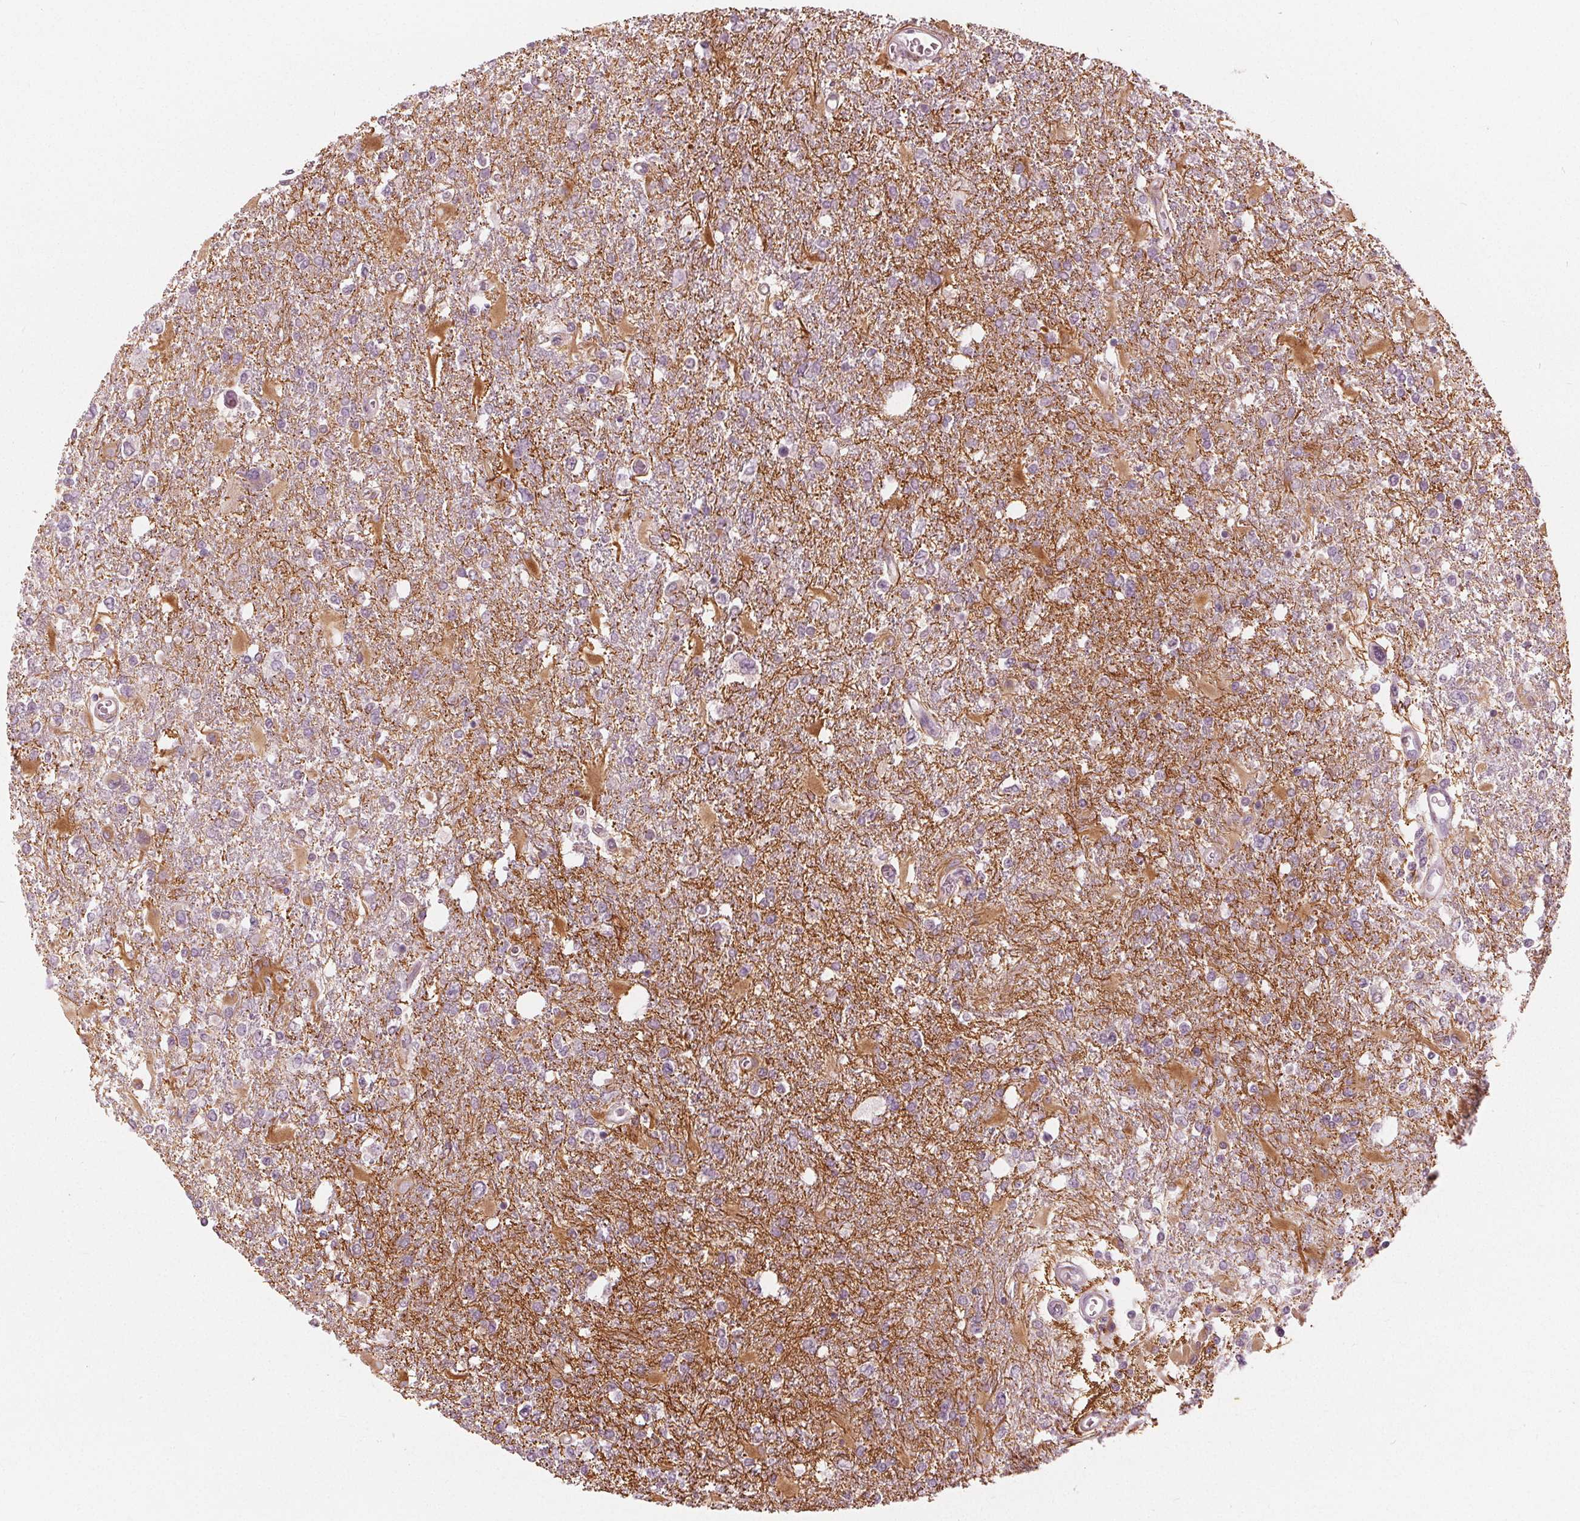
{"staining": {"intensity": "moderate", "quantity": "<25%", "location": "cytoplasmic/membranous"}, "tissue": "glioma", "cell_type": "Tumor cells", "image_type": "cancer", "snomed": [{"axis": "morphology", "description": "Glioma, malignant, High grade"}, {"axis": "topography", "description": "Cerebral cortex"}], "caption": "The image displays staining of glioma, revealing moderate cytoplasmic/membranous protein staining (brown color) within tumor cells.", "gene": "BRSK1", "patient": {"sex": "male", "age": 79}}